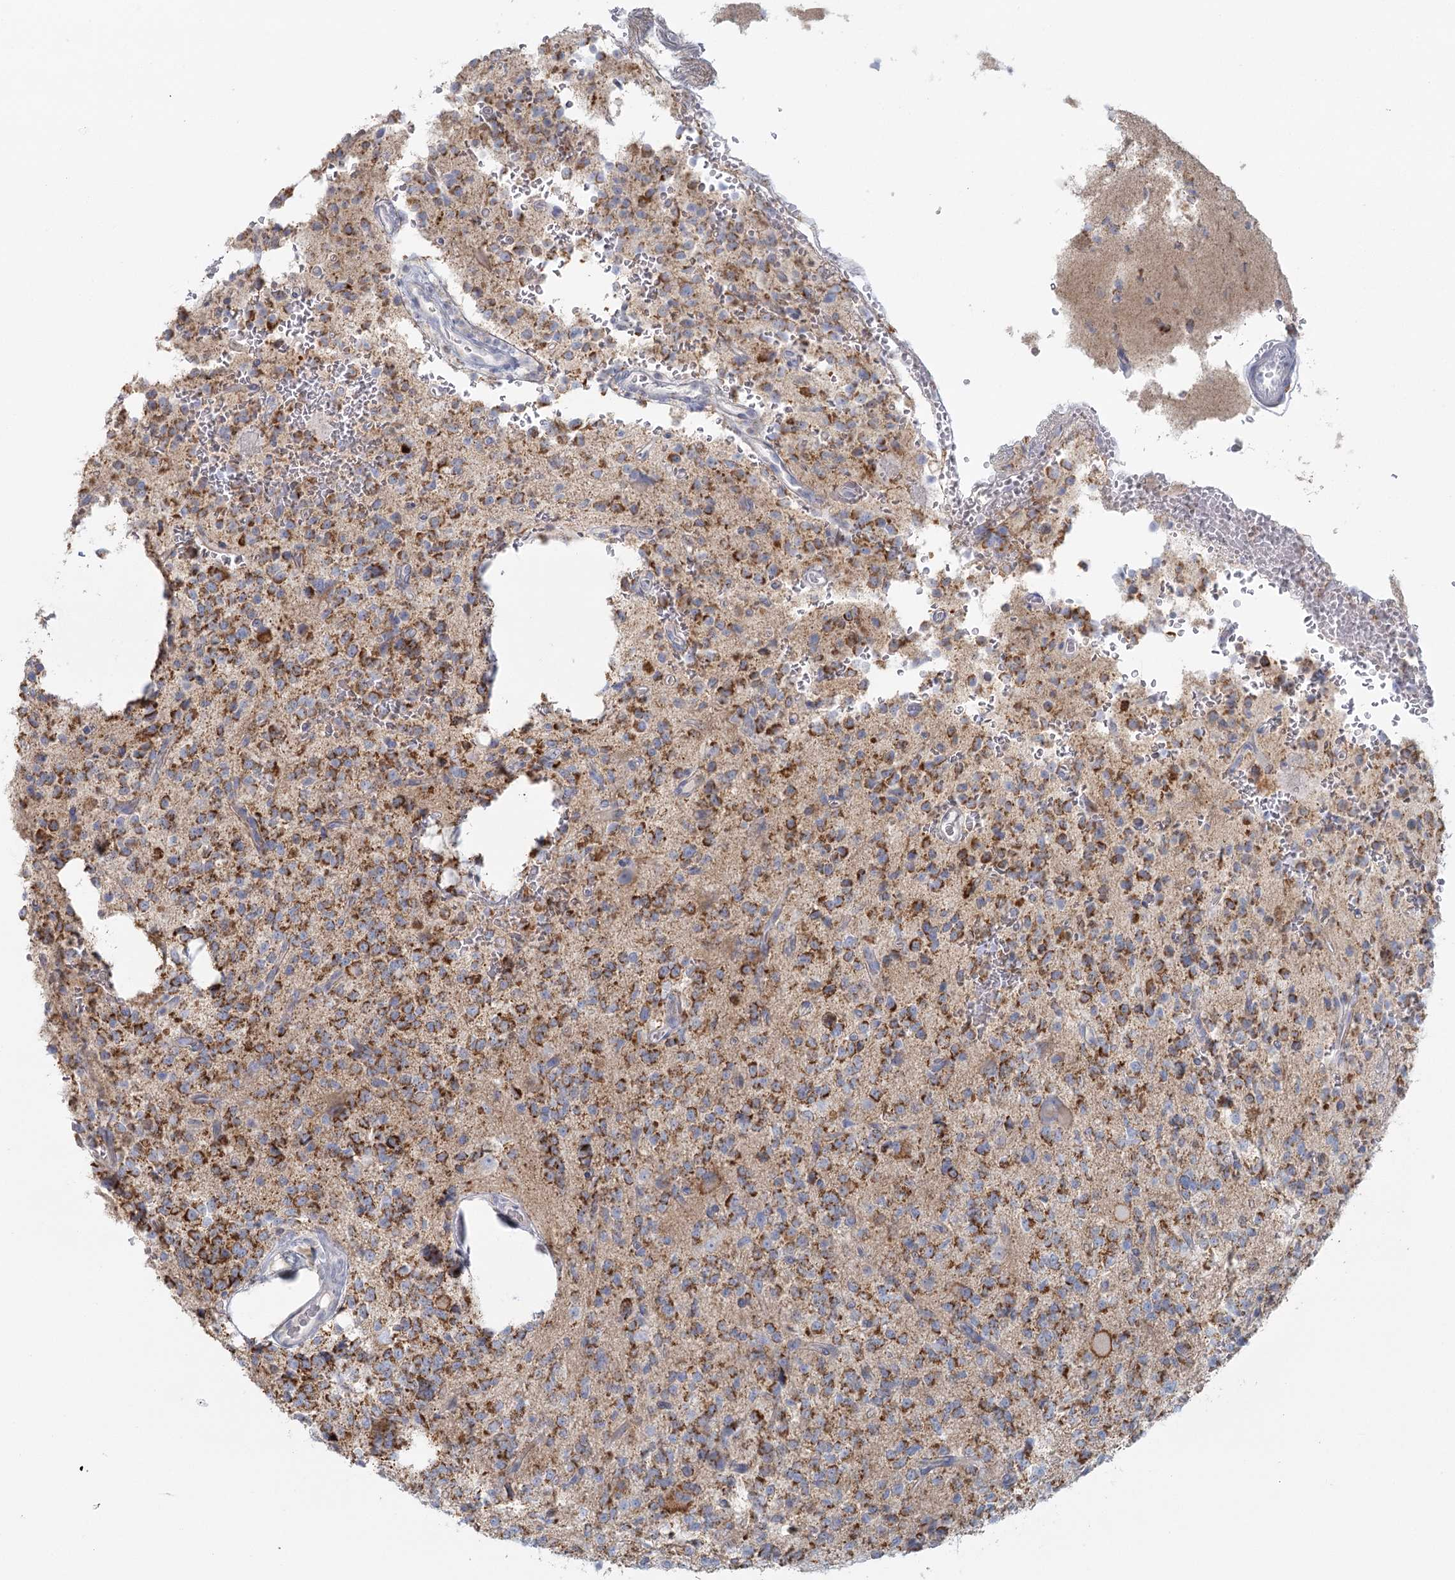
{"staining": {"intensity": "moderate", "quantity": ">75%", "location": "cytoplasmic/membranous"}, "tissue": "glioma", "cell_type": "Tumor cells", "image_type": "cancer", "snomed": [{"axis": "morphology", "description": "Glioma, malignant, High grade"}, {"axis": "topography", "description": "Brain"}], "caption": "Human malignant high-grade glioma stained with a brown dye shows moderate cytoplasmic/membranous positive staining in about >75% of tumor cells.", "gene": "BPHL", "patient": {"sex": "female", "age": 62}}